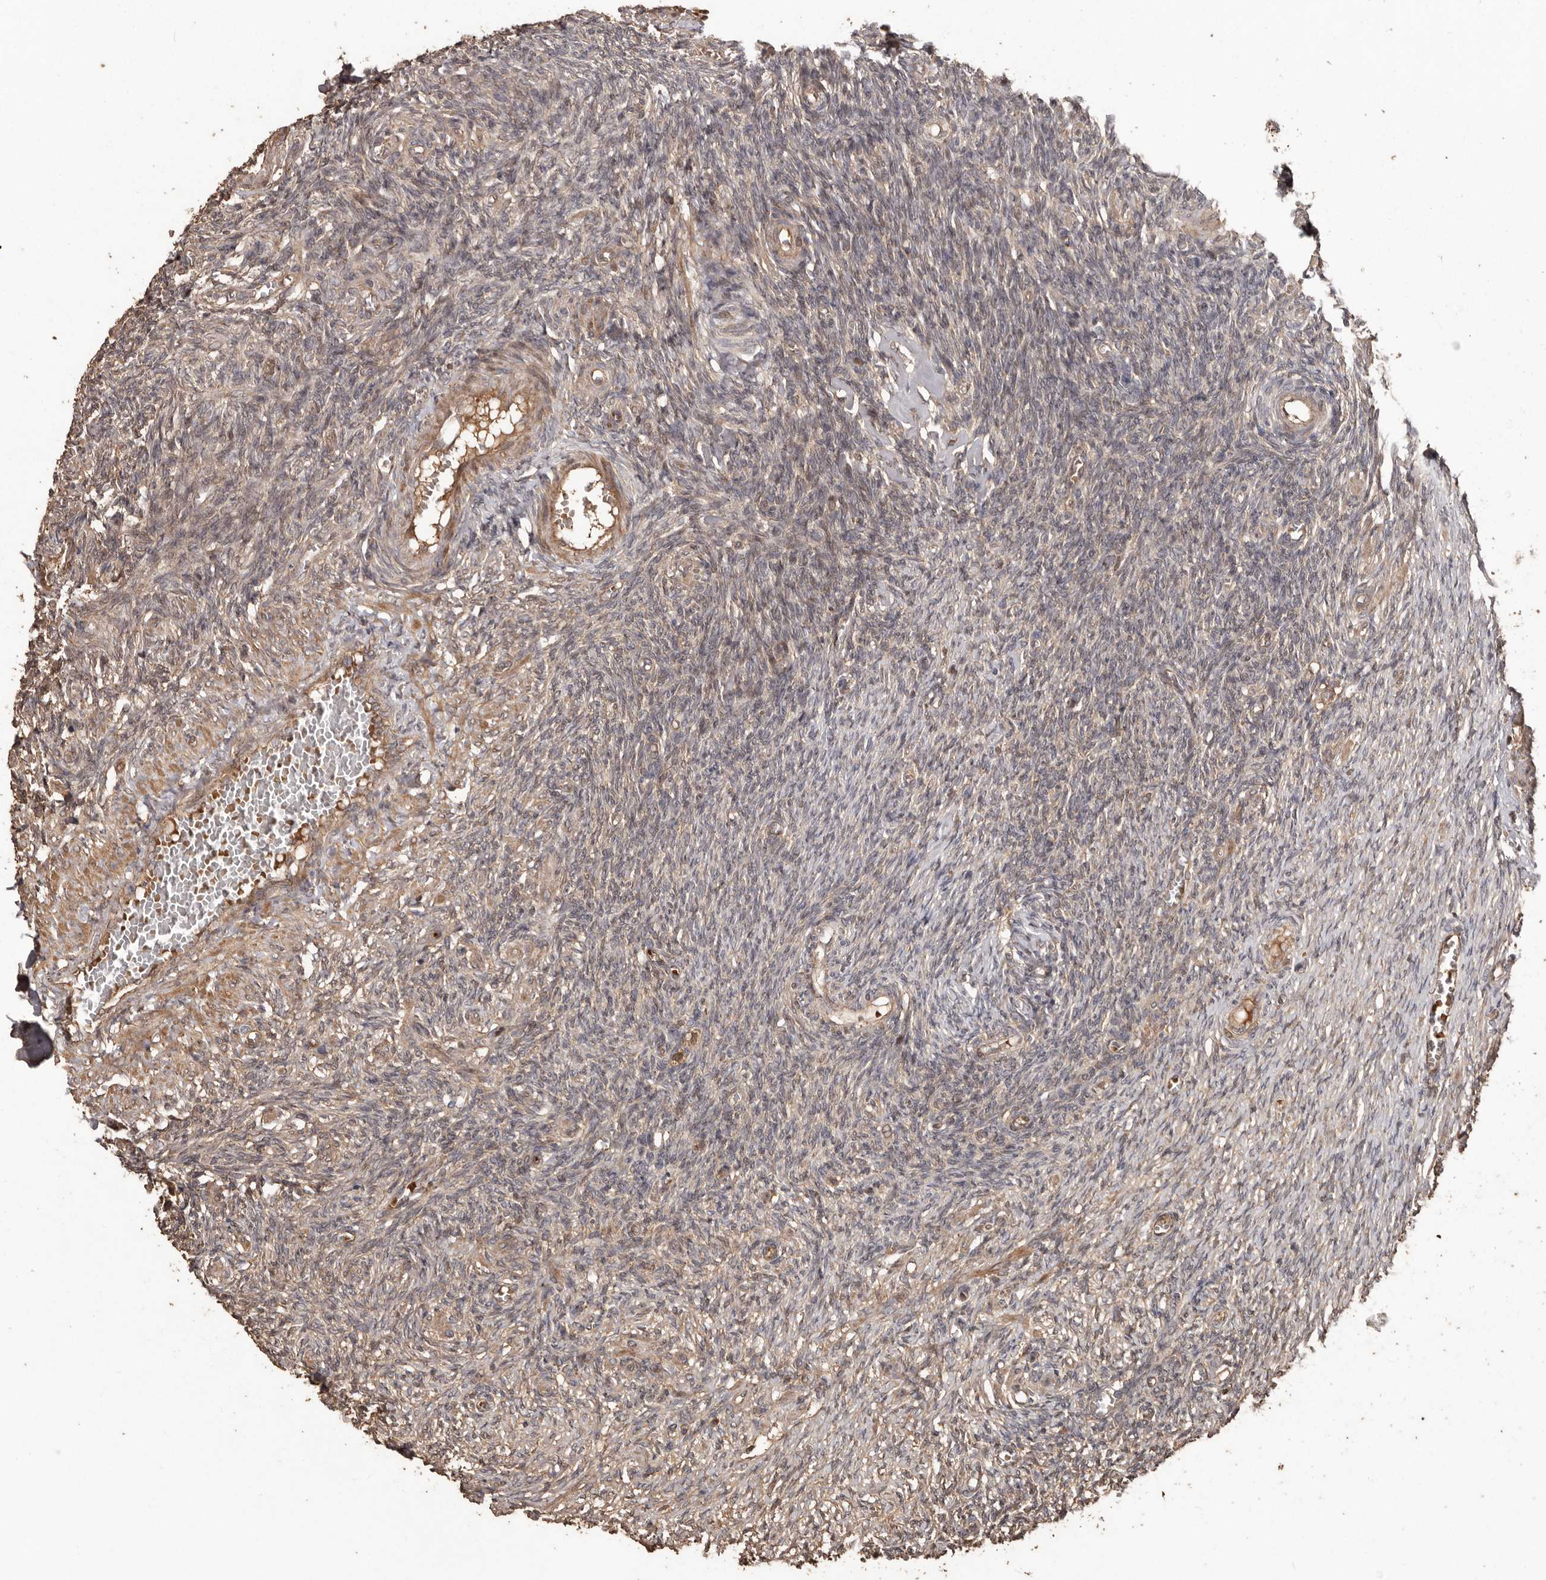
{"staining": {"intensity": "weak", "quantity": "25%-75%", "location": "nuclear"}, "tissue": "ovary", "cell_type": "Ovarian stroma cells", "image_type": "normal", "snomed": [{"axis": "morphology", "description": "Normal tissue, NOS"}, {"axis": "topography", "description": "Ovary"}], "caption": "Protein expression by IHC displays weak nuclear expression in approximately 25%-75% of ovarian stroma cells in unremarkable ovary. (brown staining indicates protein expression, while blue staining denotes nuclei).", "gene": "NUP43", "patient": {"sex": "female", "age": 27}}